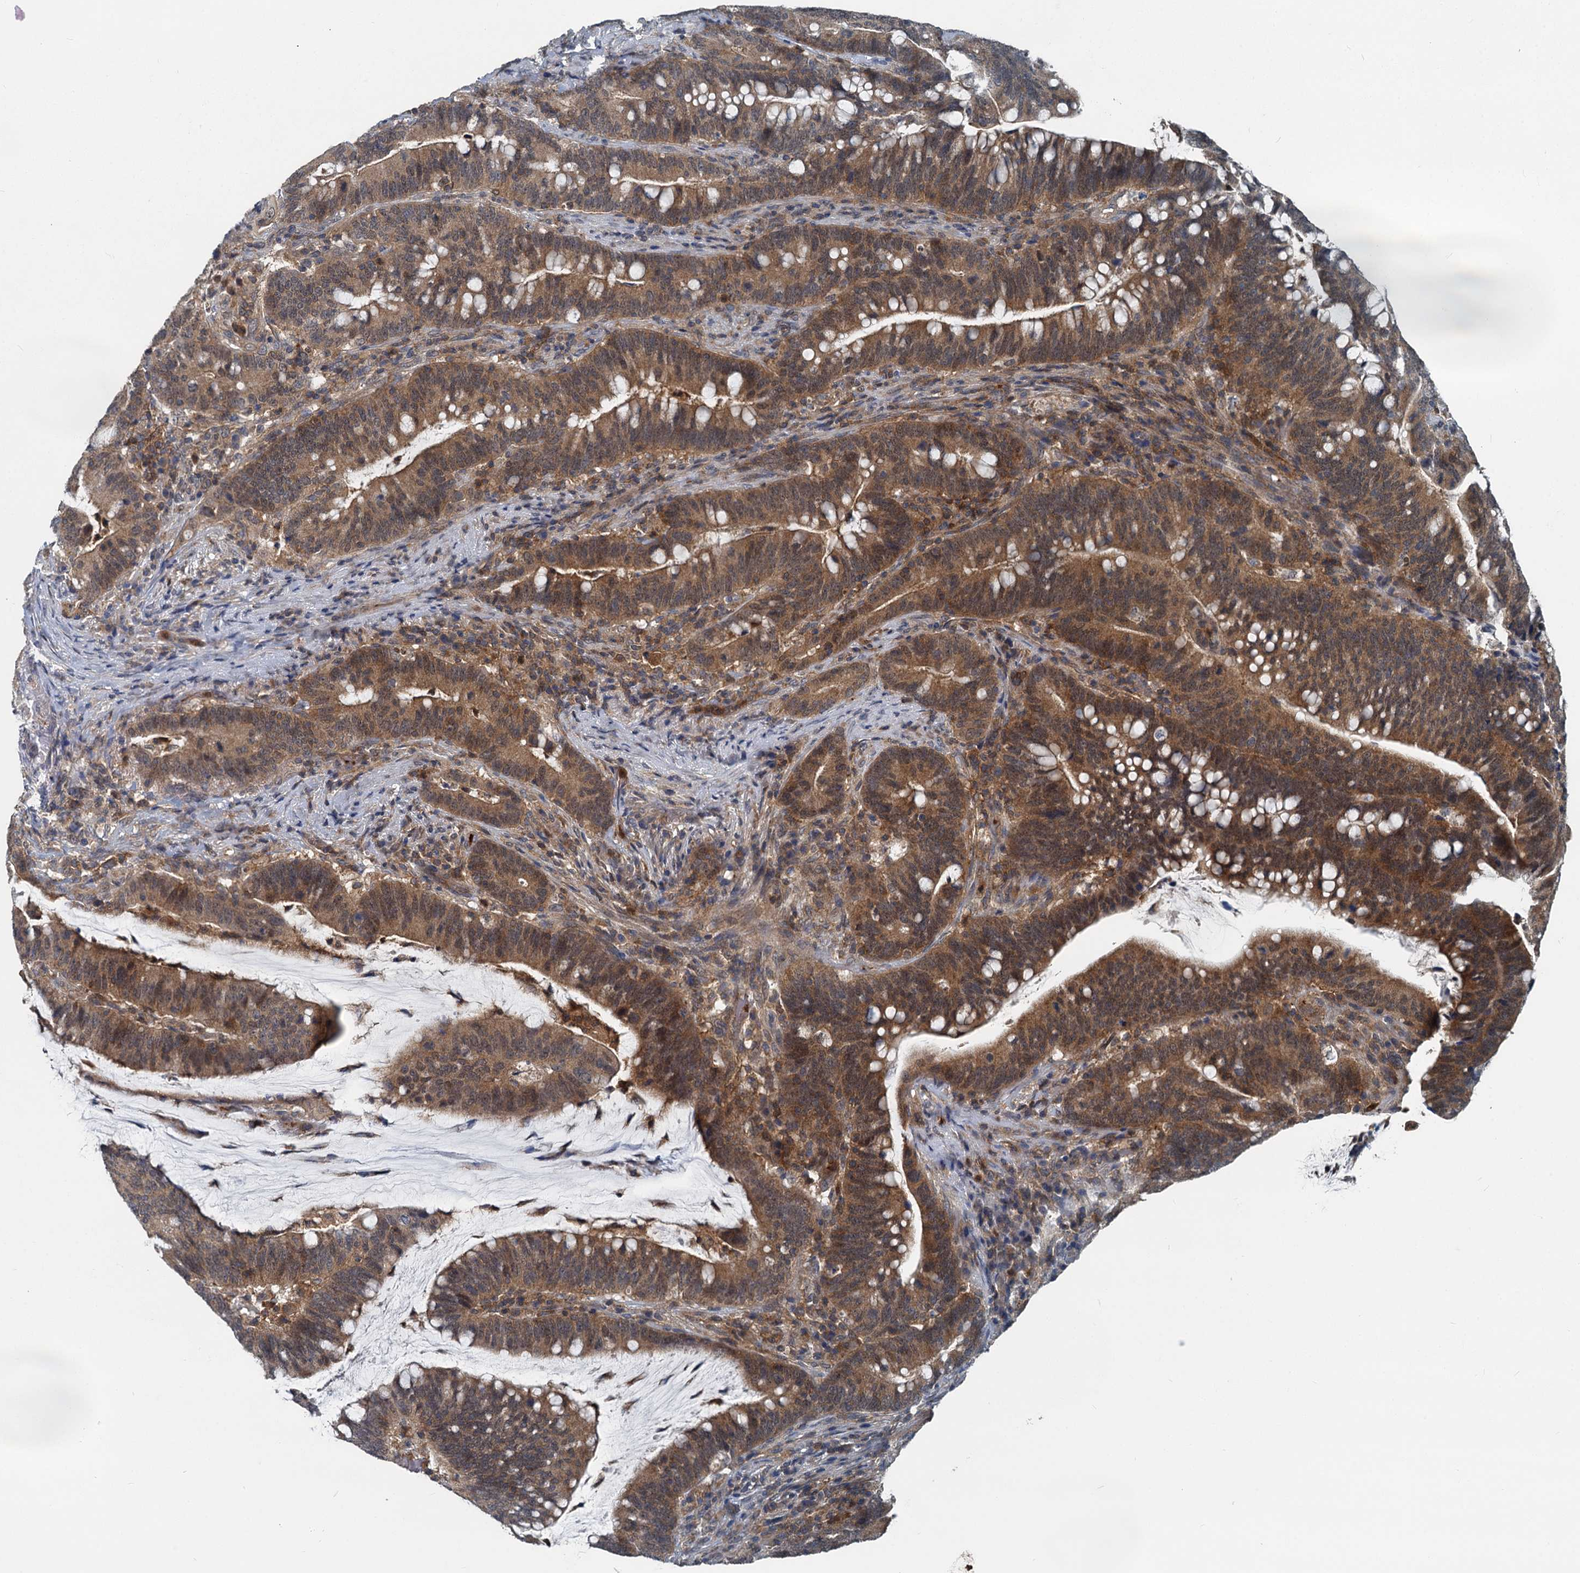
{"staining": {"intensity": "moderate", "quantity": ">75%", "location": "cytoplasmic/membranous,nuclear"}, "tissue": "colorectal cancer", "cell_type": "Tumor cells", "image_type": "cancer", "snomed": [{"axis": "morphology", "description": "Adenocarcinoma, NOS"}, {"axis": "topography", "description": "Colon"}], "caption": "Immunohistochemical staining of colorectal cancer (adenocarcinoma) demonstrates moderate cytoplasmic/membranous and nuclear protein expression in about >75% of tumor cells. The staining was performed using DAB (3,3'-diaminobenzidine), with brown indicating positive protein expression. Nuclei are stained blue with hematoxylin.", "gene": "GCLM", "patient": {"sex": "female", "age": 66}}